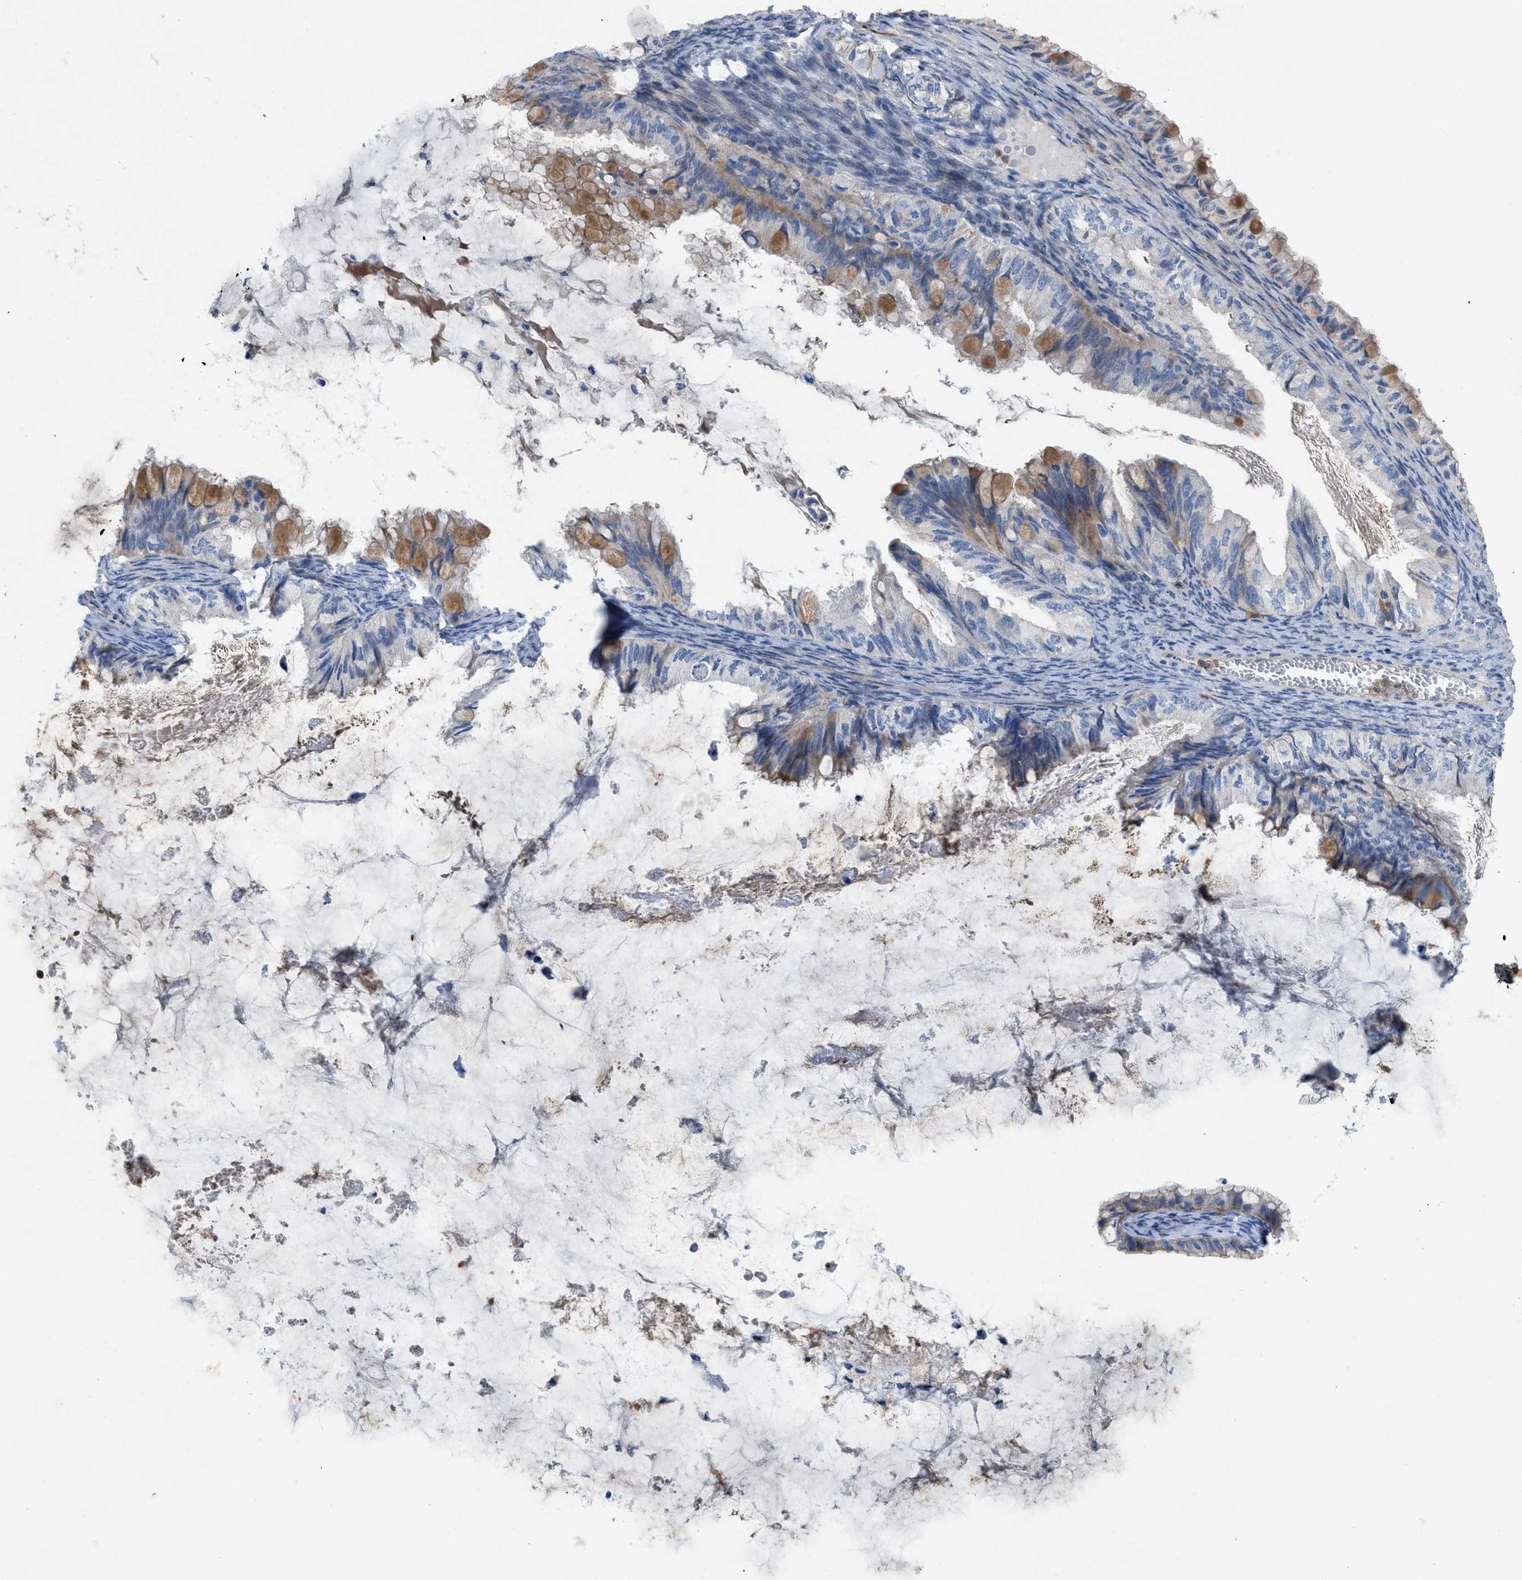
{"staining": {"intensity": "moderate", "quantity": "25%-75%", "location": "cytoplasmic/membranous"}, "tissue": "ovarian cancer", "cell_type": "Tumor cells", "image_type": "cancer", "snomed": [{"axis": "morphology", "description": "Cystadenocarcinoma, mucinous, NOS"}, {"axis": "topography", "description": "Ovary"}], "caption": "Protein staining by immunohistochemistry reveals moderate cytoplasmic/membranous expression in approximately 25%-75% of tumor cells in ovarian cancer (mucinous cystadenocarcinoma).", "gene": "PLPPR5", "patient": {"sex": "female", "age": 80}}